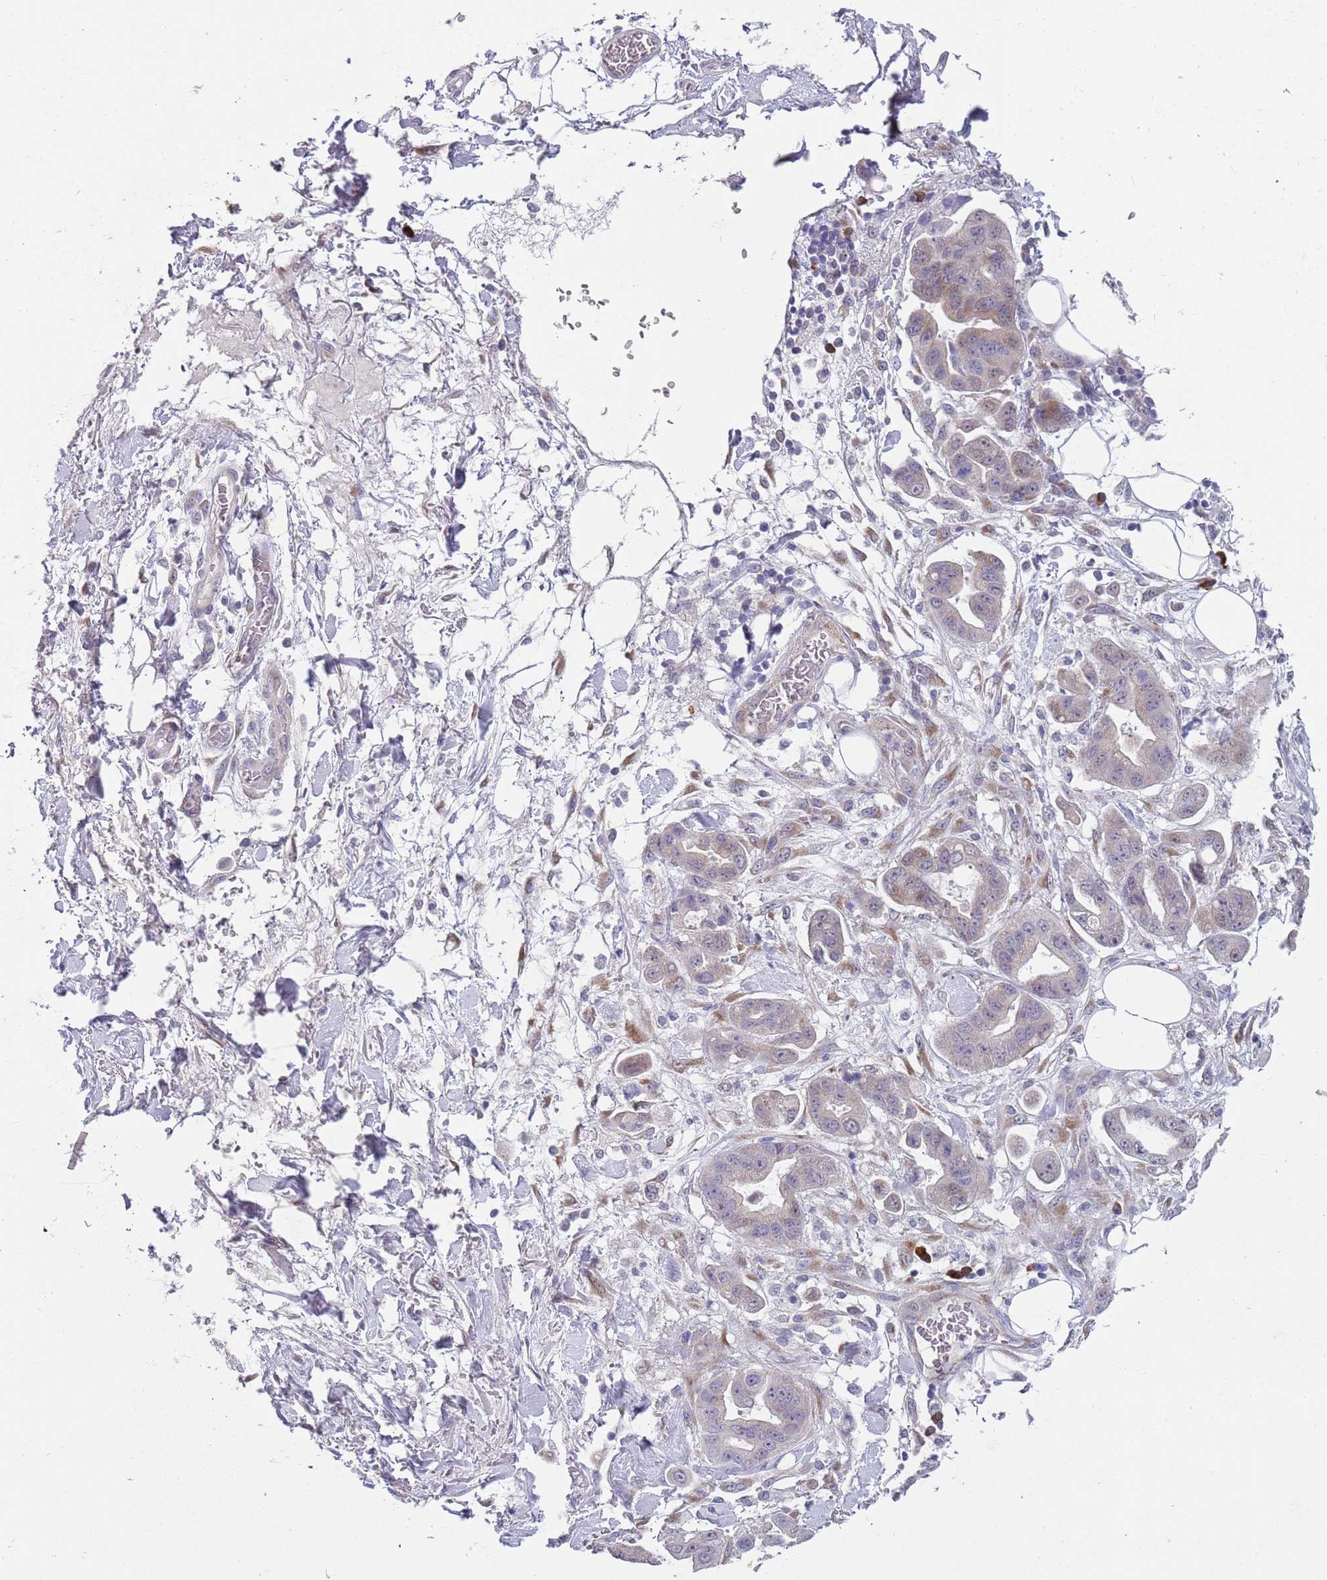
{"staining": {"intensity": "weak", "quantity": "<25%", "location": "cytoplasmic/membranous"}, "tissue": "stomach cancer", "cell_type": "Tumor cells", "image_type": "cancer", "snomed": [{"axis": "morphology", "description": "Adenocarcinoma, NOS"}, {"axis": "topography", "description": "Stomach"}], "caption": "A micrograph of human adenocarcinoma (stomach) is negative for staining in tumor cells. Brightfield microscopy of immunohistochemistry stained with DAB (brown) and hematoxylin (blue), captured at high magnification.", "gene": "TNRC6C", "patient": {"sex": "male", "age": 62}}